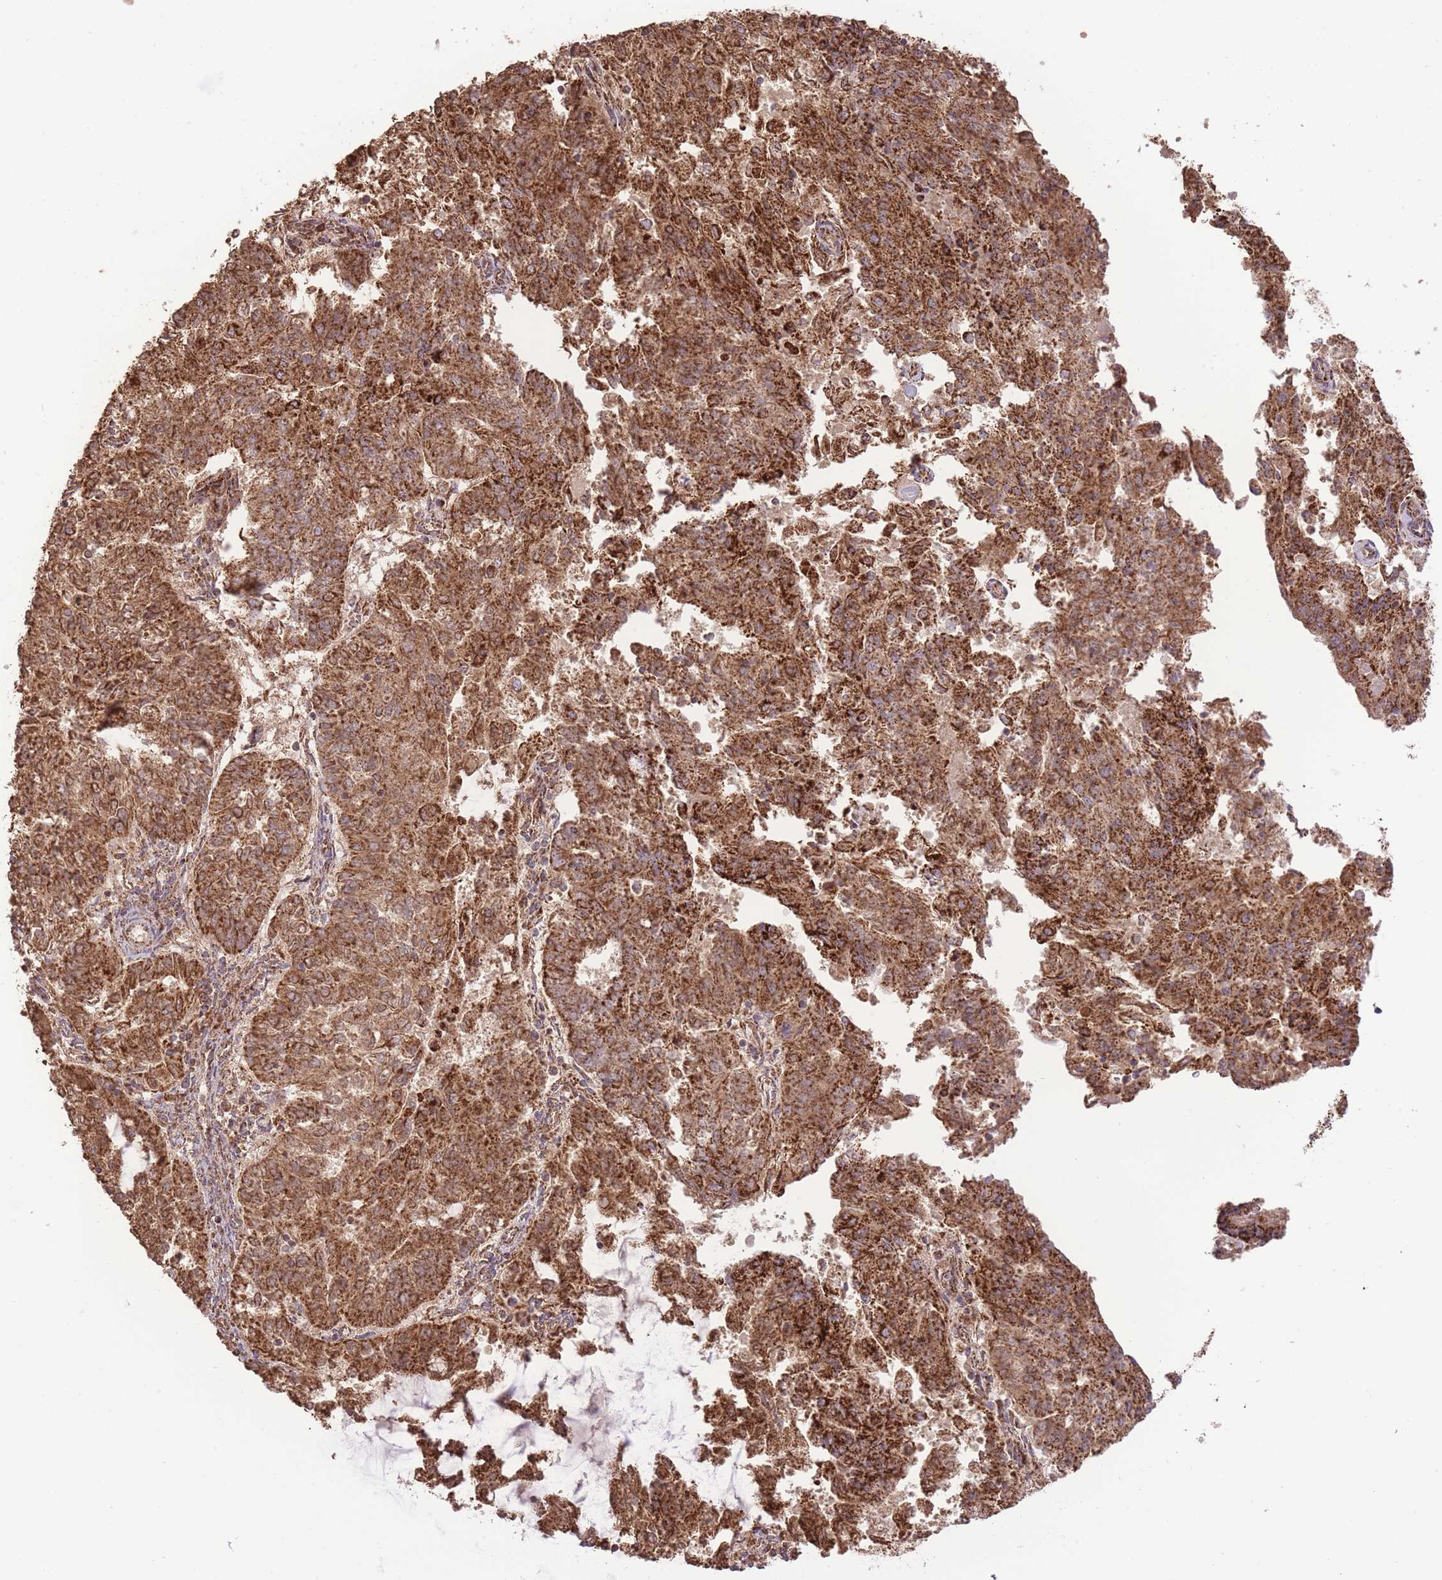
{"staining": {"intensity": "strong", "quantity": ">75%", "location": "cytoplasmic/membranous"}, "tissue": "endometrial cancer", "cell_type": "Tumor cells", "image_type": "cancer", "snomed": [{"axis": "morphology", "description": "Adenocarcinoma, NOS"}, {"axis": "topography", "description": "Endometrium"}], "caption": "This photomicrograph exhibits IHC staining of endometrial cancer, with high strong cytoplasmic/membranous staining in about >75% of tumor cells.", "gene": "PREP", "patient": {"sex": "female", "age": 82}}